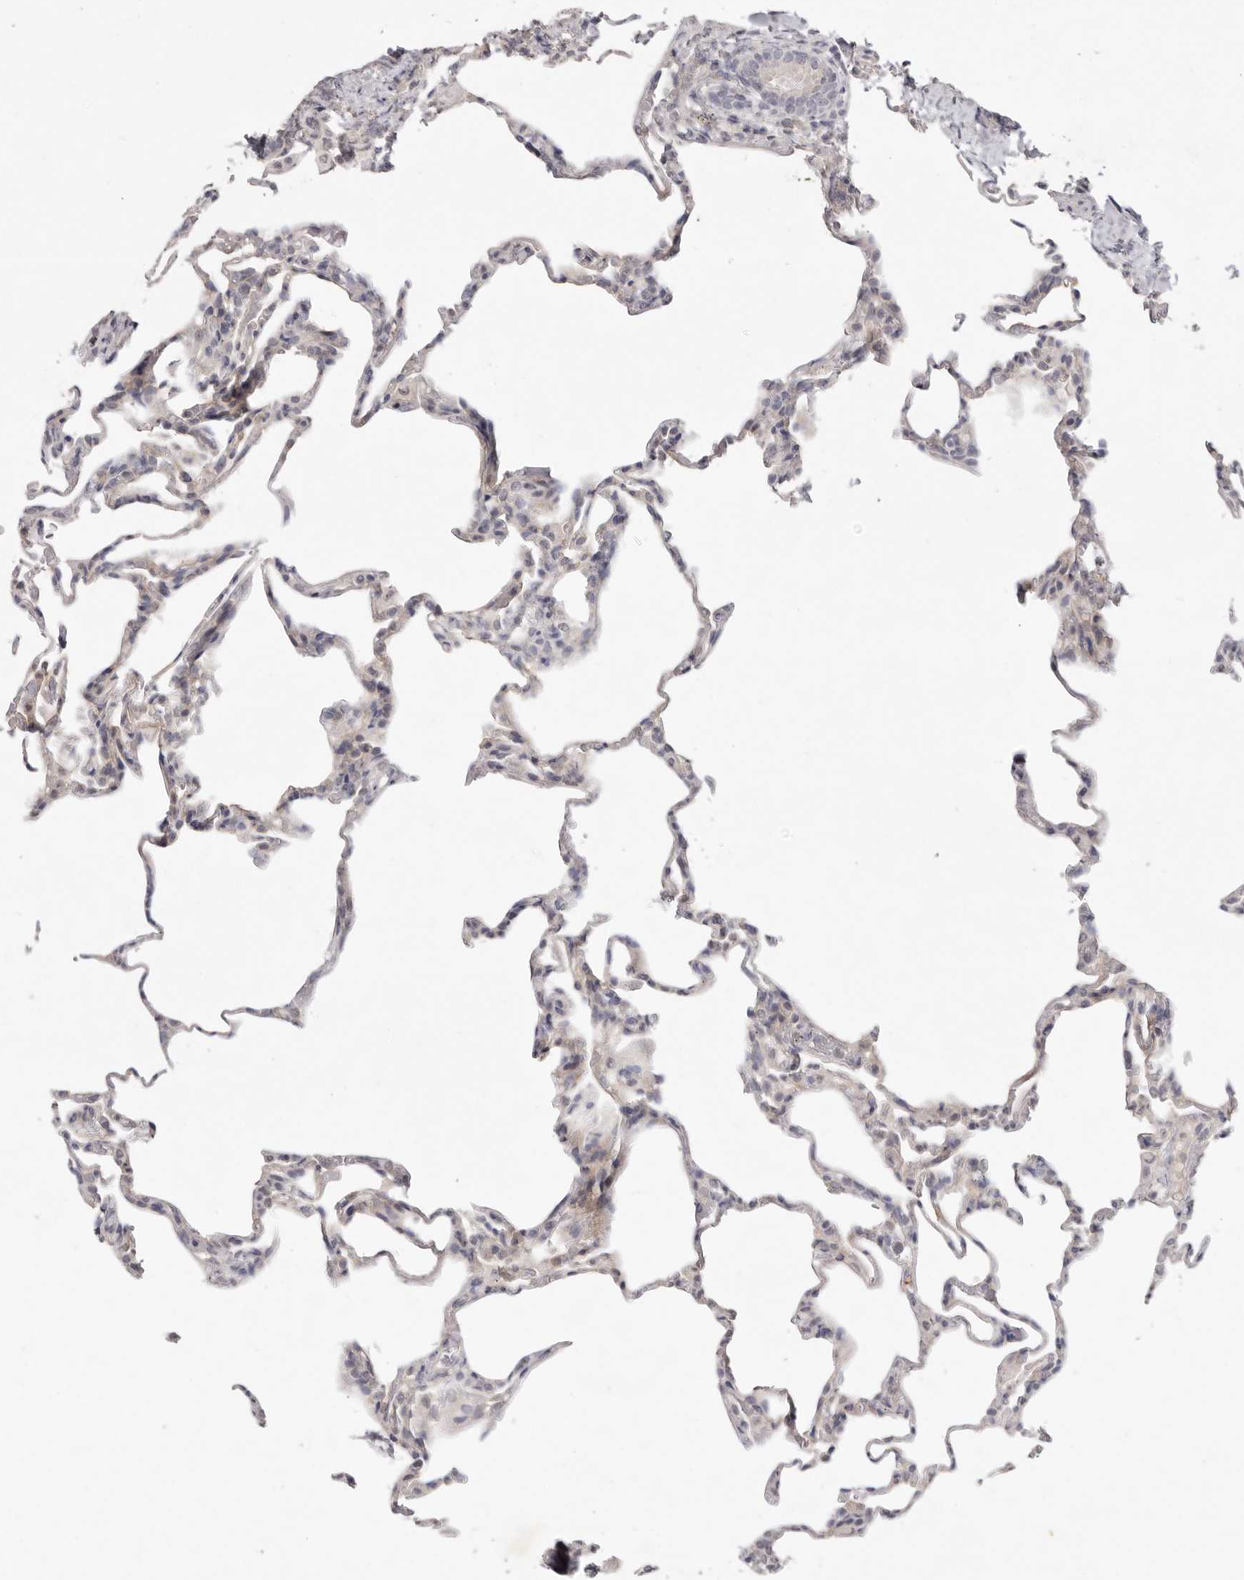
{"staining": {"intensity": "negative", "quantity": "none", "location": "none"}, "tissue": "lung", "cell_type": "Alveolar cells", "image_type": "normal", "snomed": [{"axis": "morphology", "description": "Normal tissue, NOS"}, {"axis": "topography", "description": "Lung"}], "caption": "DAB (3,3'-diaminobenzidine) immunohistochemical staining of benign human lung shows no significant expression in alveolar cells.", "gene": "TADA1", "patient": {"sex": "male", "age": 20}}